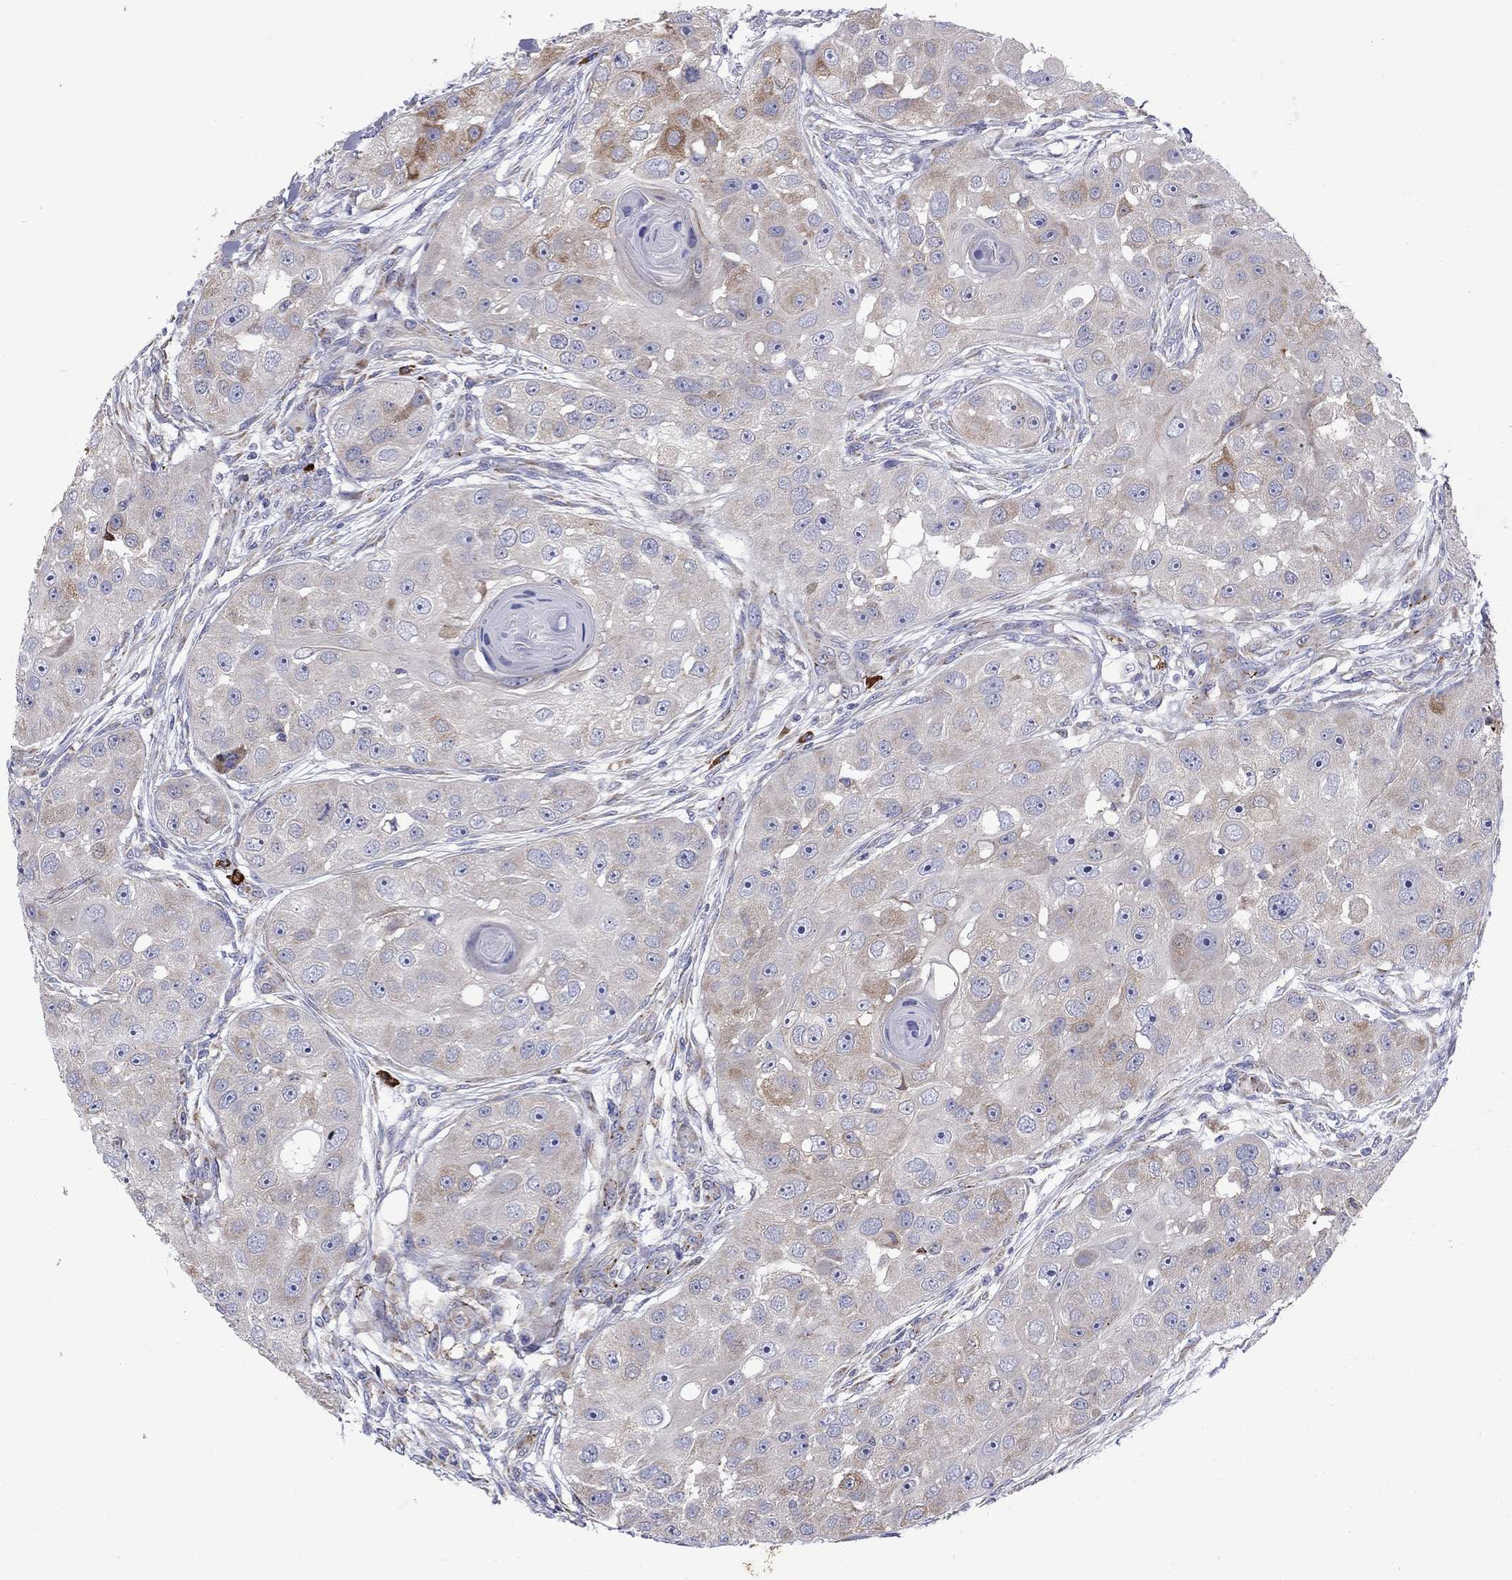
{"staining": {"intensity": "moderate", "quantity": "<25%", "location": "cytoplasmic/membranous"}, "tissue": "head and neck cancer", "cell_type": "Tumor cells", "image_type": "cancer", "snomed": [{"axis": "morphology", "description": "Squamous cell carcinoma, NOS"}, {"axis": "topography", "description": "Head-Neck"}], "caption": "DAB (3,3'-diaminobenzidine) immunohistochemical staining of head and neck cancer (squamous cell carcinoma) displays moderate cytoplasmic/membranous protein staining in about <25% of tumor cells. (Brightfield microscopy of DAB IHC at high magnification).", "gene": "ASNS", "patient": {"sex": "male", "age": 51}}